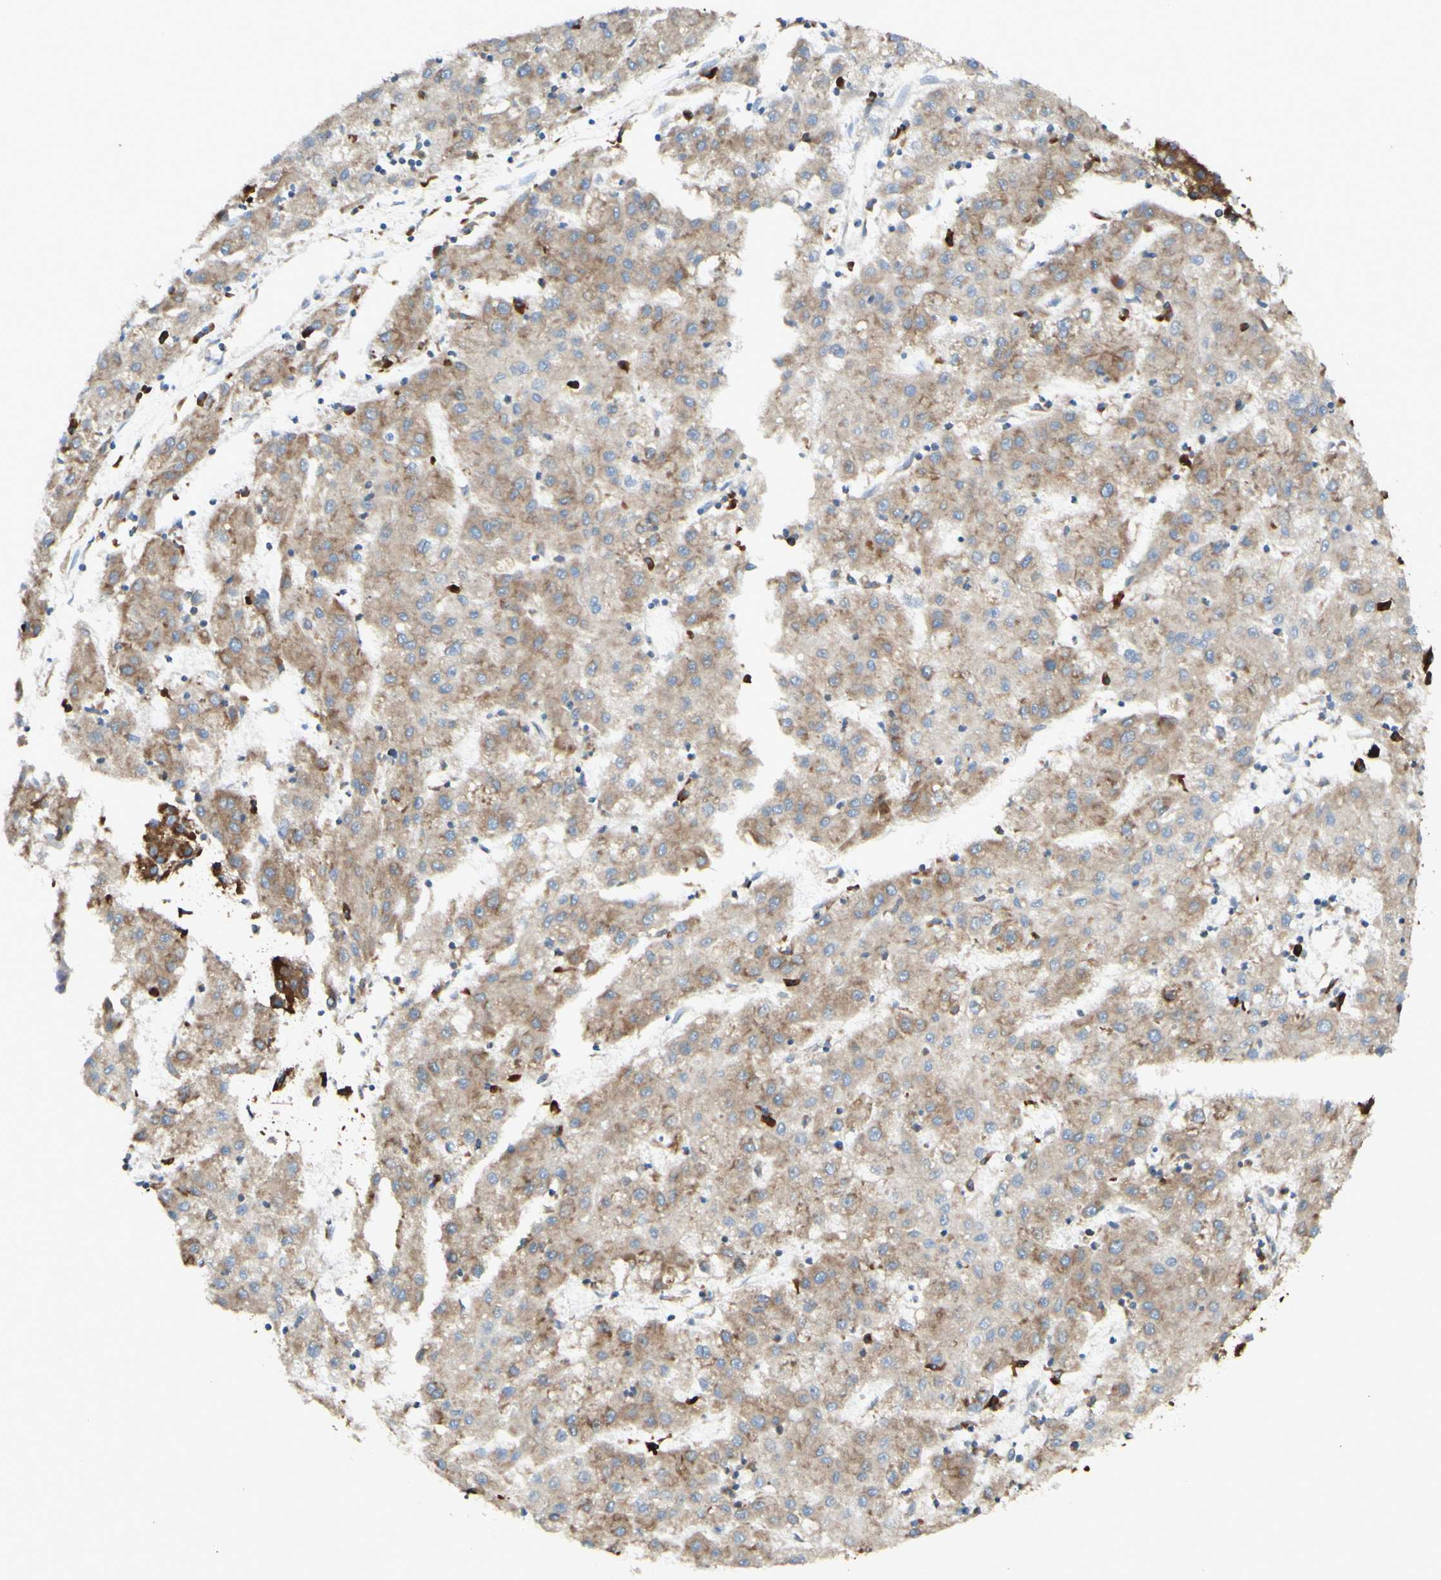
{"staining": {"intensity": "moderate", "quantity": ">75%", "location": "cytoplasmic/membranous"}, "tissue": "liver cancer", "cell_type": "Tumor cells", "image_type": "cancer", "snomed": [{"axis": "morphology", "description": "Carcinoma, Hepatocellular, NOS"}, {"axis": "topography", "description": "Liver"}], "caption": "A medium amount of moderate cytoplasmic/membranous staining is identified in approximately >75% of tumor cells in liver cancer tissue.", "gene": "DNAJB11", "patient": {"sex": "male", "age": 72}}